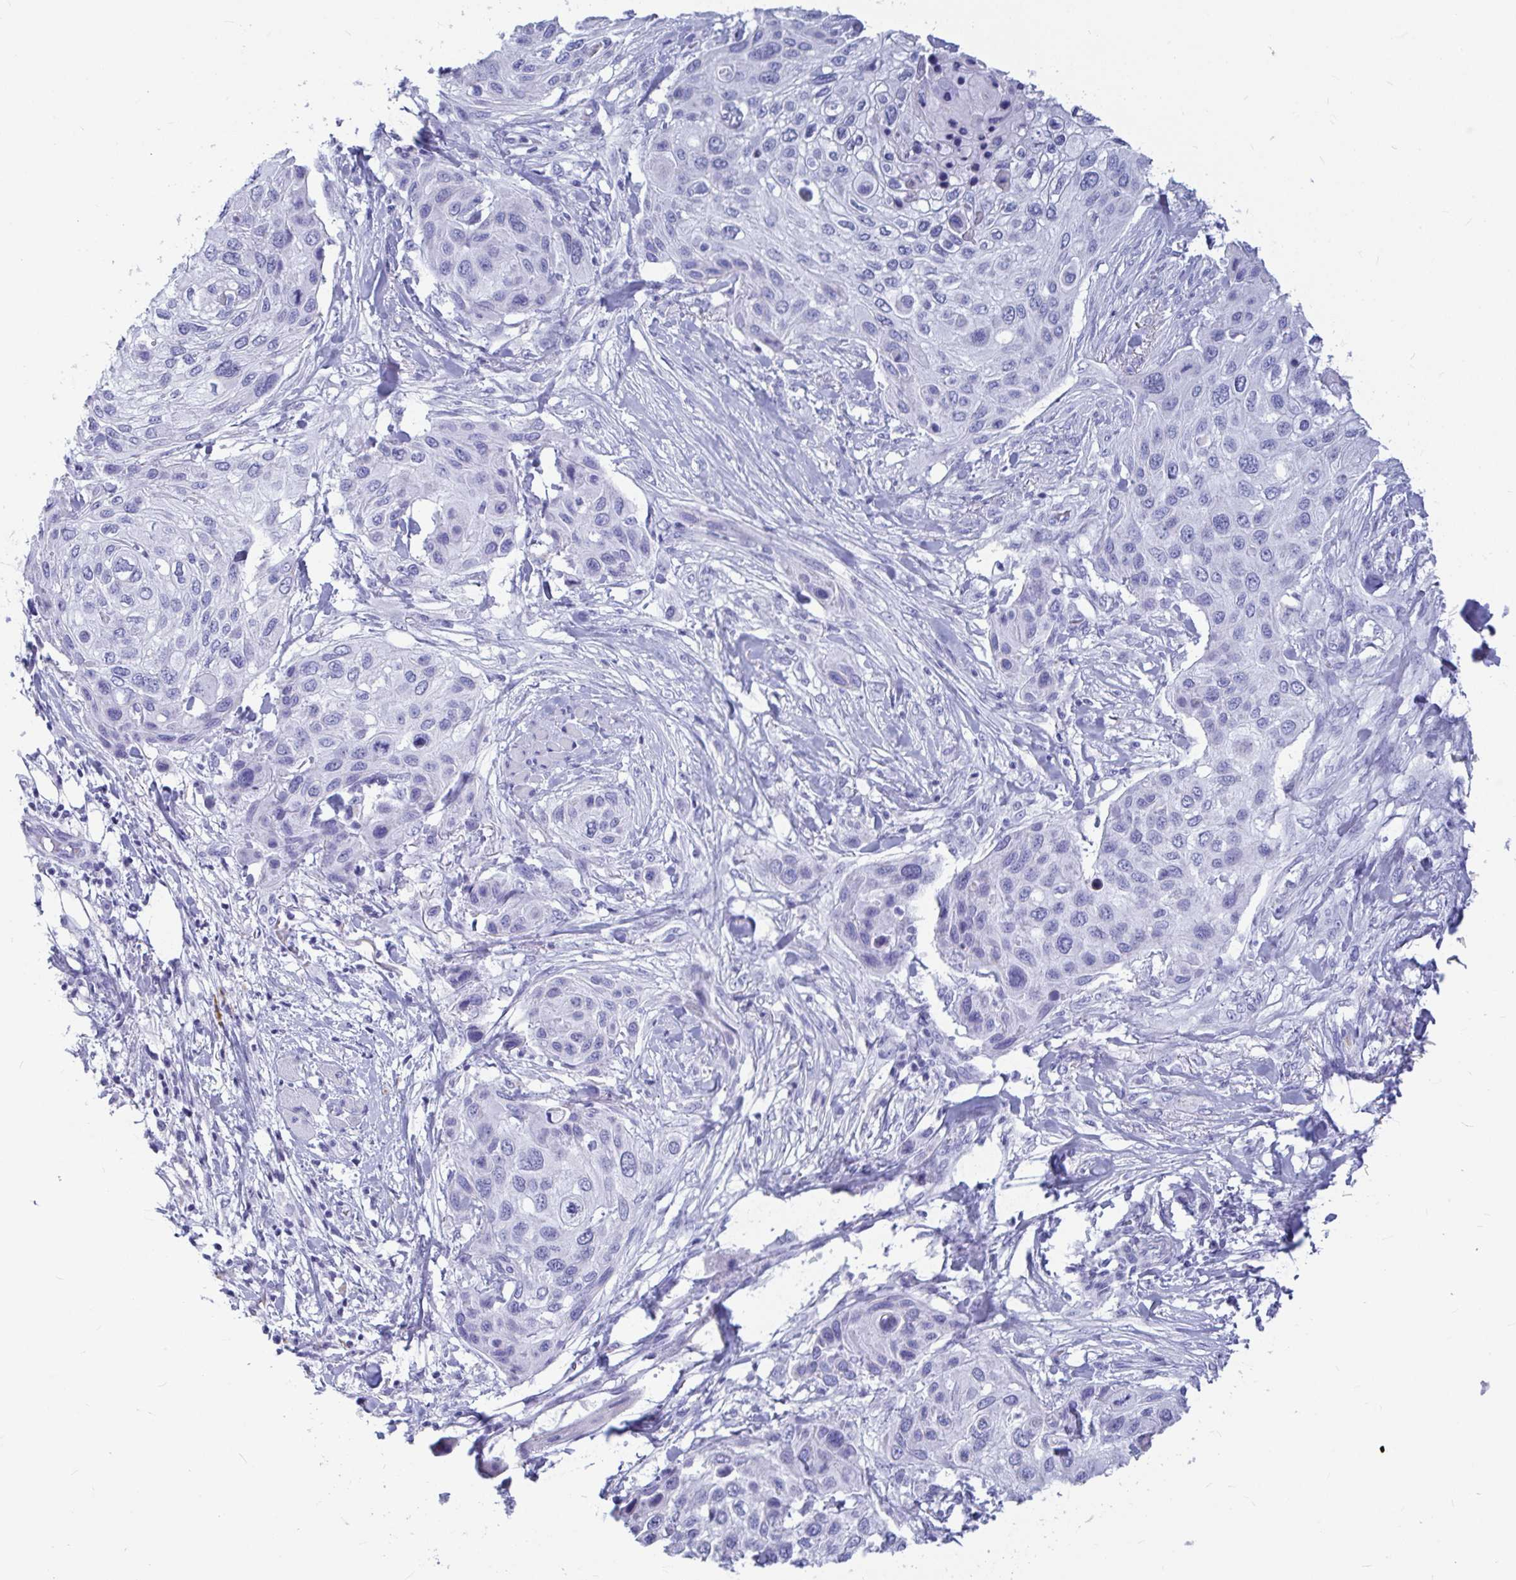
{"staining": {"intensity": "negative", "quantity": "none", "location": "none"}, "tissue": "skin cancer", "cell_type": "Tumor cells", "image_type": "cancer", "snomed": [{"axis": "morphology", "description": "Squamous cell carcinoma, NOS"}, {"axis": "topography", "description": "Skin"}], "caption": "Skin cancer (squamous cell carcinoma) was stained to show a protein in brown. There is no significant expression in tumor cells.", "gene": "OR5J2", "patient": {"sex": "female", "age": 87}}